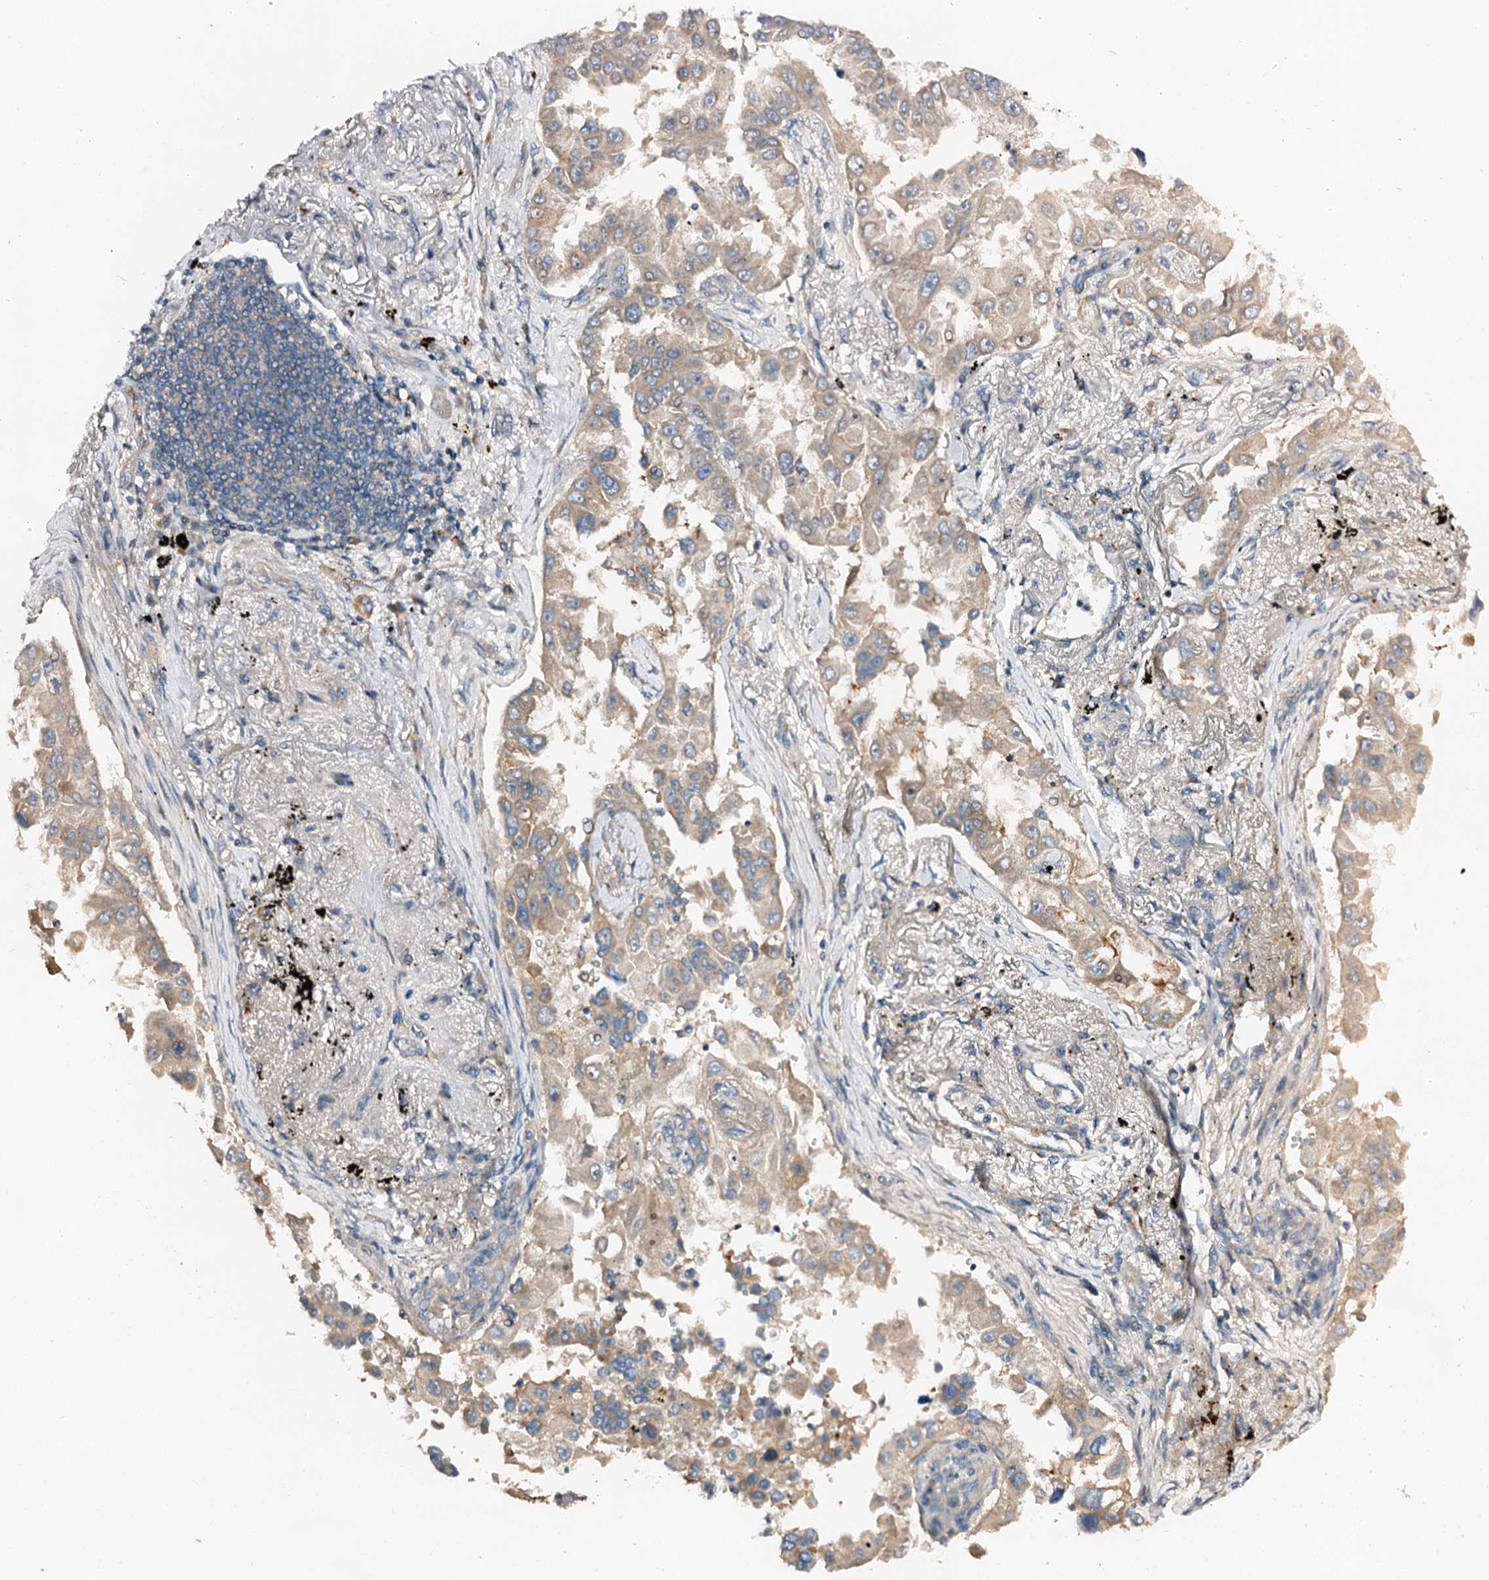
{"staining": {"intensity": "weak", "quantity": ">75%", "location": "cytoplasmic/membranous"}, "tissue": "lung cancer", "cell_type": "Tumor cells", "image_type": "cancer", "snomed": [{"axis": "morphology", "description": "Adenocarcinoma, NOS"}, {"axis": "topography", "description": "Lung"}], "caption": "Approximately >75% of tumor cells in lung cancer exhibit weak cytoplasmic/membranous protein positivity as visualized by brown immunohistochemical staining.", "gene": "FIBIN", "patient": {"sex": "female", "age": 67}}